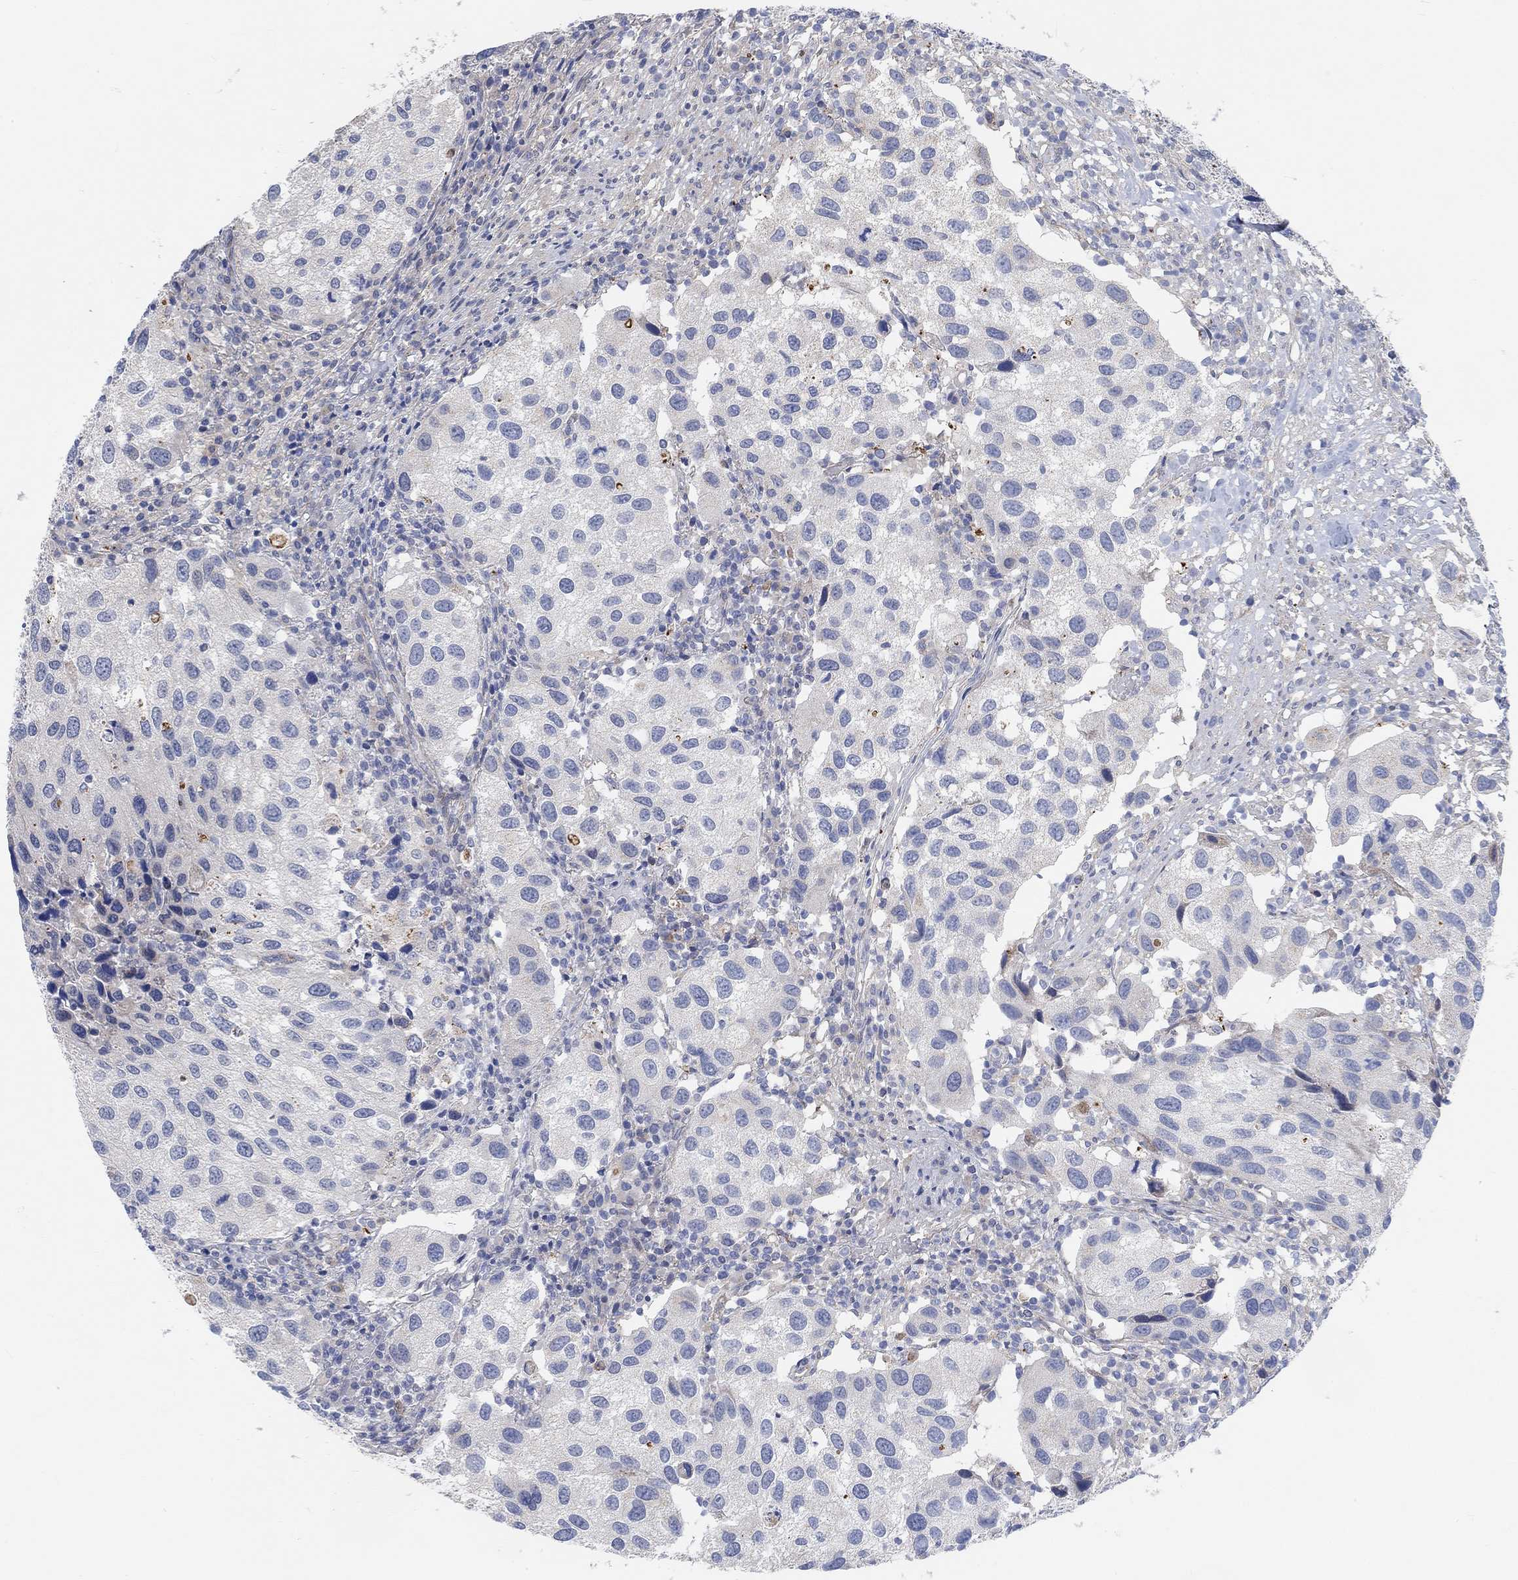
{"staining": {"intensity": "negative", "quantity": "none", "location": "none"}, "tissue": "urothelial cancer", "cell_type": "Tumor cells", "image_type": "cancer", "snomed": [{"axis": "morphology", "description": "Urothelial carcinoma, High grade"}, {"axis": "topography", "description": "Urinary bladder"}], "caption": "Immunohistochemistry (IHC) histopathology image of neoplastic tissue: urothelial cancer stained with DAB (3,3'-diaminobenzidine) demonstrates no significant protein staining in tumor cells.", "gene": "HCRTR1", "patient": {"sex": "male", "age": 79}}